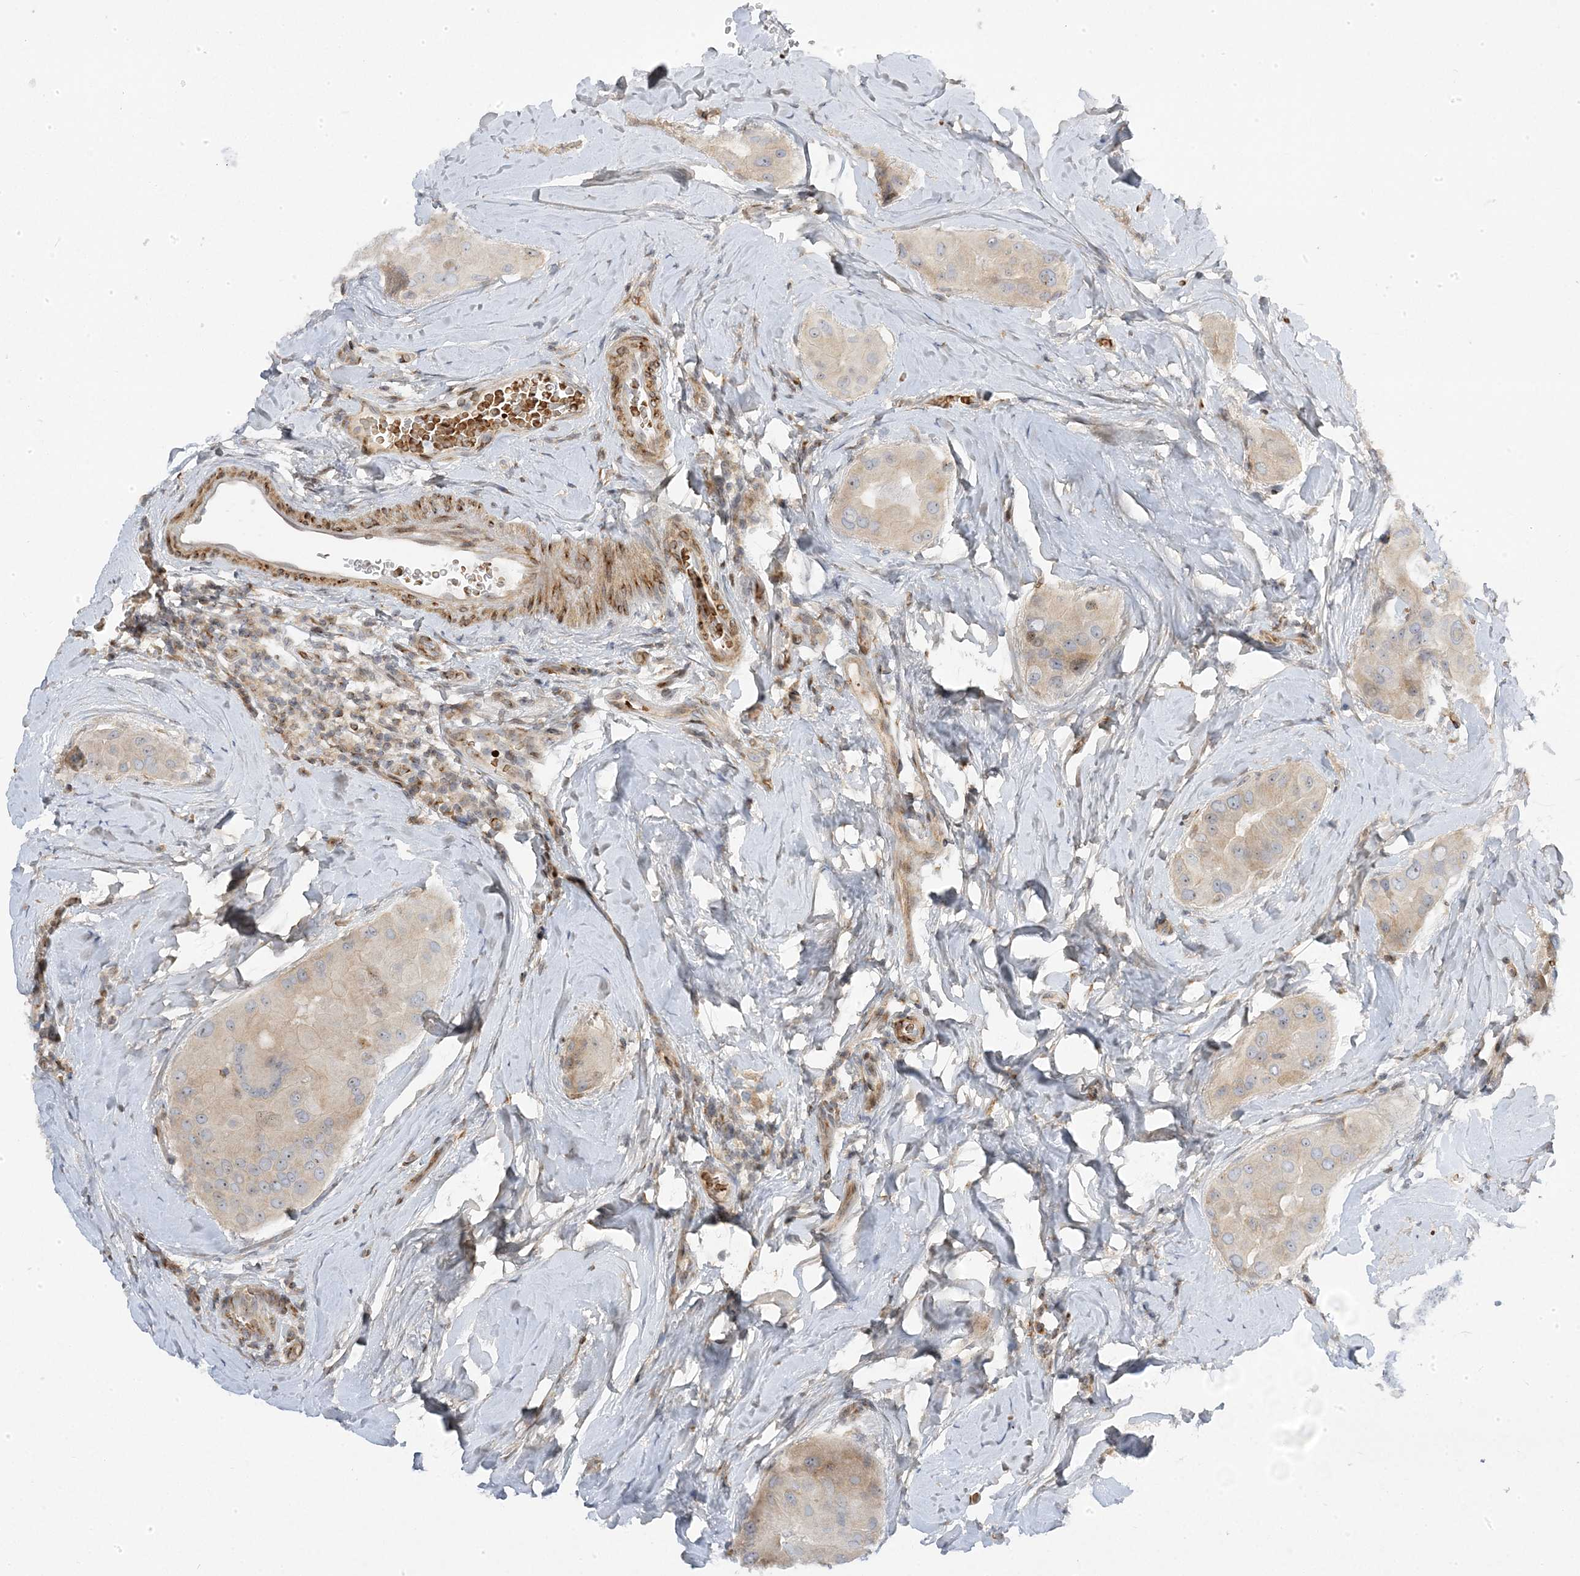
{"staining": {"intensity": "weak", "quantity": "<25%", "location": "cytoplasmic/membranous,nuclear"}, "tissue": "thyroid cancer", "cell_type": "Tumor cells", "image_type": "cancer", "snomed": [{"axis": "morphology", "description": "Papillary adenocarcinoma, NOS"}, {"axis": "topography", "description": "Thyroid gland"}], "caption": "High magnification brightfield microscopy of thyroid cancer stained with DAB (brown) and counterstained with hematoxylin (blue): tumor cells show no significant positivity. (DAB IHC, high magnification).", "gene": "MAP7D3", "patient": {"sex": "male", "age": 33}}